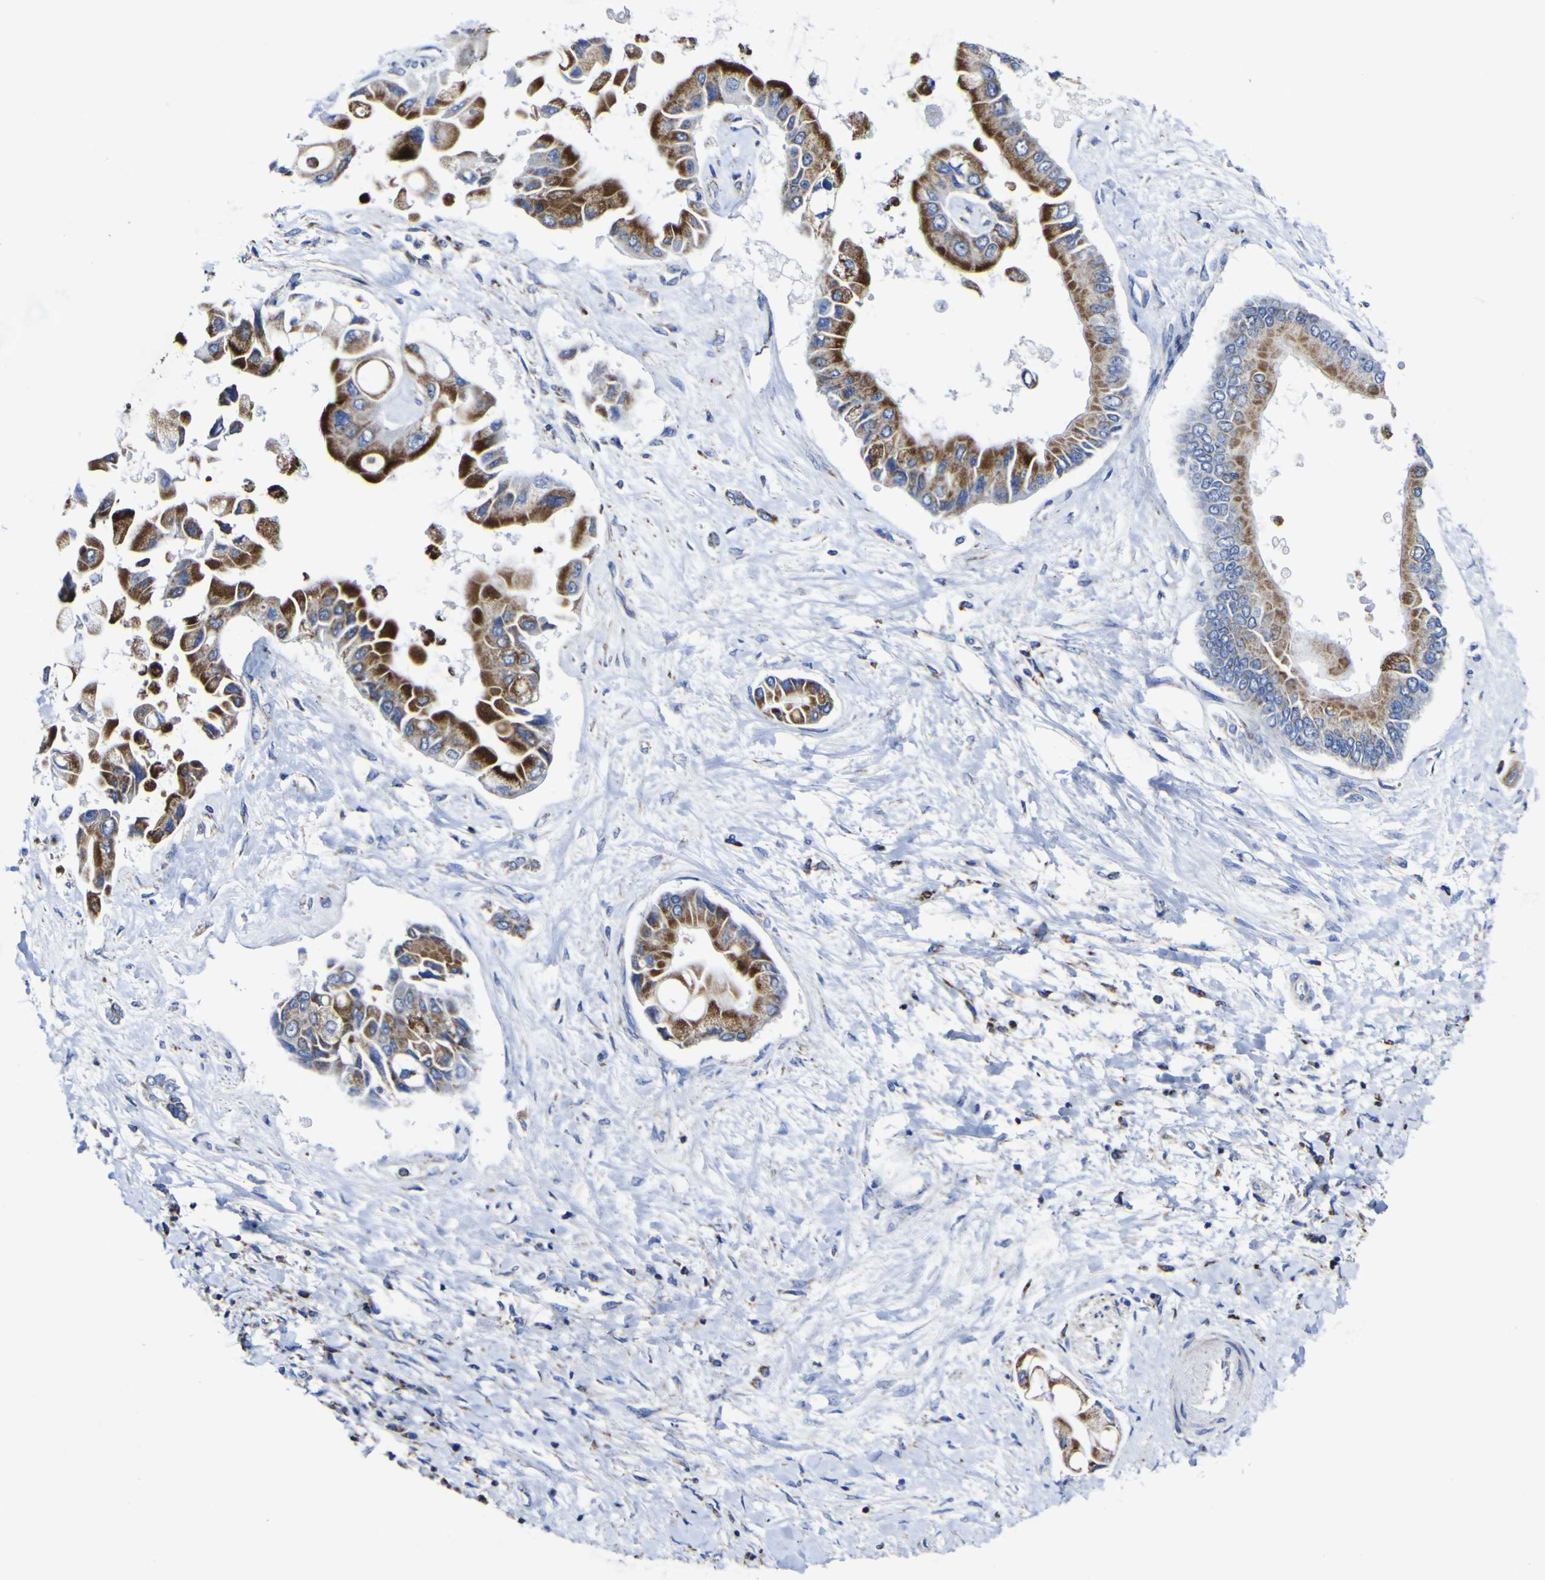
{"staining": {"intensity": "strong", "quantity": ">75%", "location": "cytoplasmic/membranous"}, "tissue": "liver cancer", "cell_type": "Tumor cells", "image_type": "cancer", "snomed": [{"axis": "morphology", "description": "Cholangiocarcinoma"}, {"axis": "topography", "description": "Liver"}], "caption": "IHC of human liver cancer demonstrates high levels of strong cytoplasmic/membranous positivity in about >75% of tumor cells.", "gene": "CCDC90B", "patient": {"sex": "male", "age": 50}}